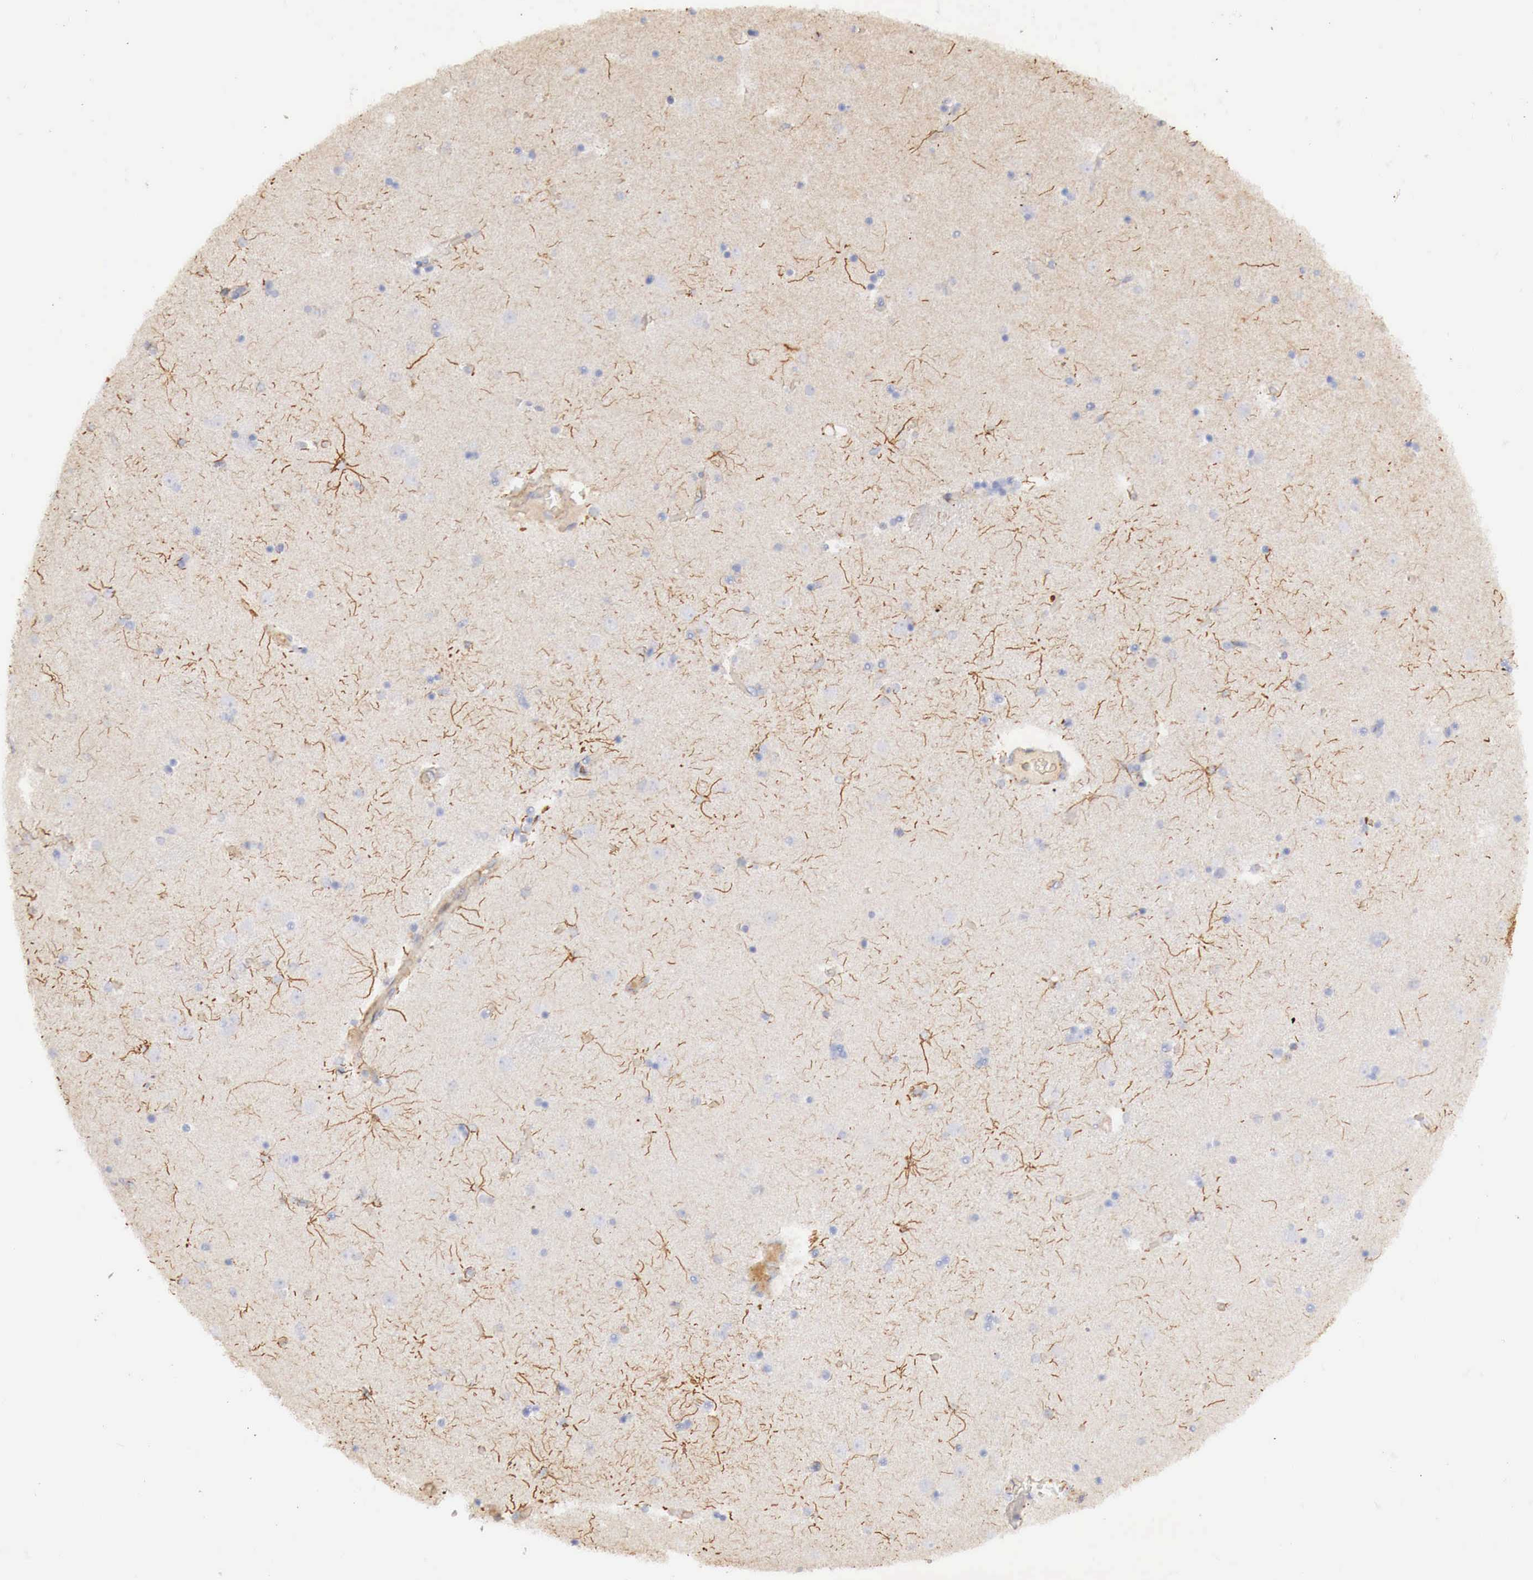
{"staining": {"intensity": "negative", "quantity": "none", "location": "none"}, "tissue": "caudate", "cell_type": "Glial cells", "image_type": "normal", "snomed": [{"axis": "morphology", "description": "Normal tissue, NOS"}, {"axis": "topography", "description": "Lateral ventricle wall"}], "caption": "The IHC photomicrograph has no significant staining in glial cells of caudate.", "gene": "KLHDC7B", "patient": {"sex": "female", "age": 54}}